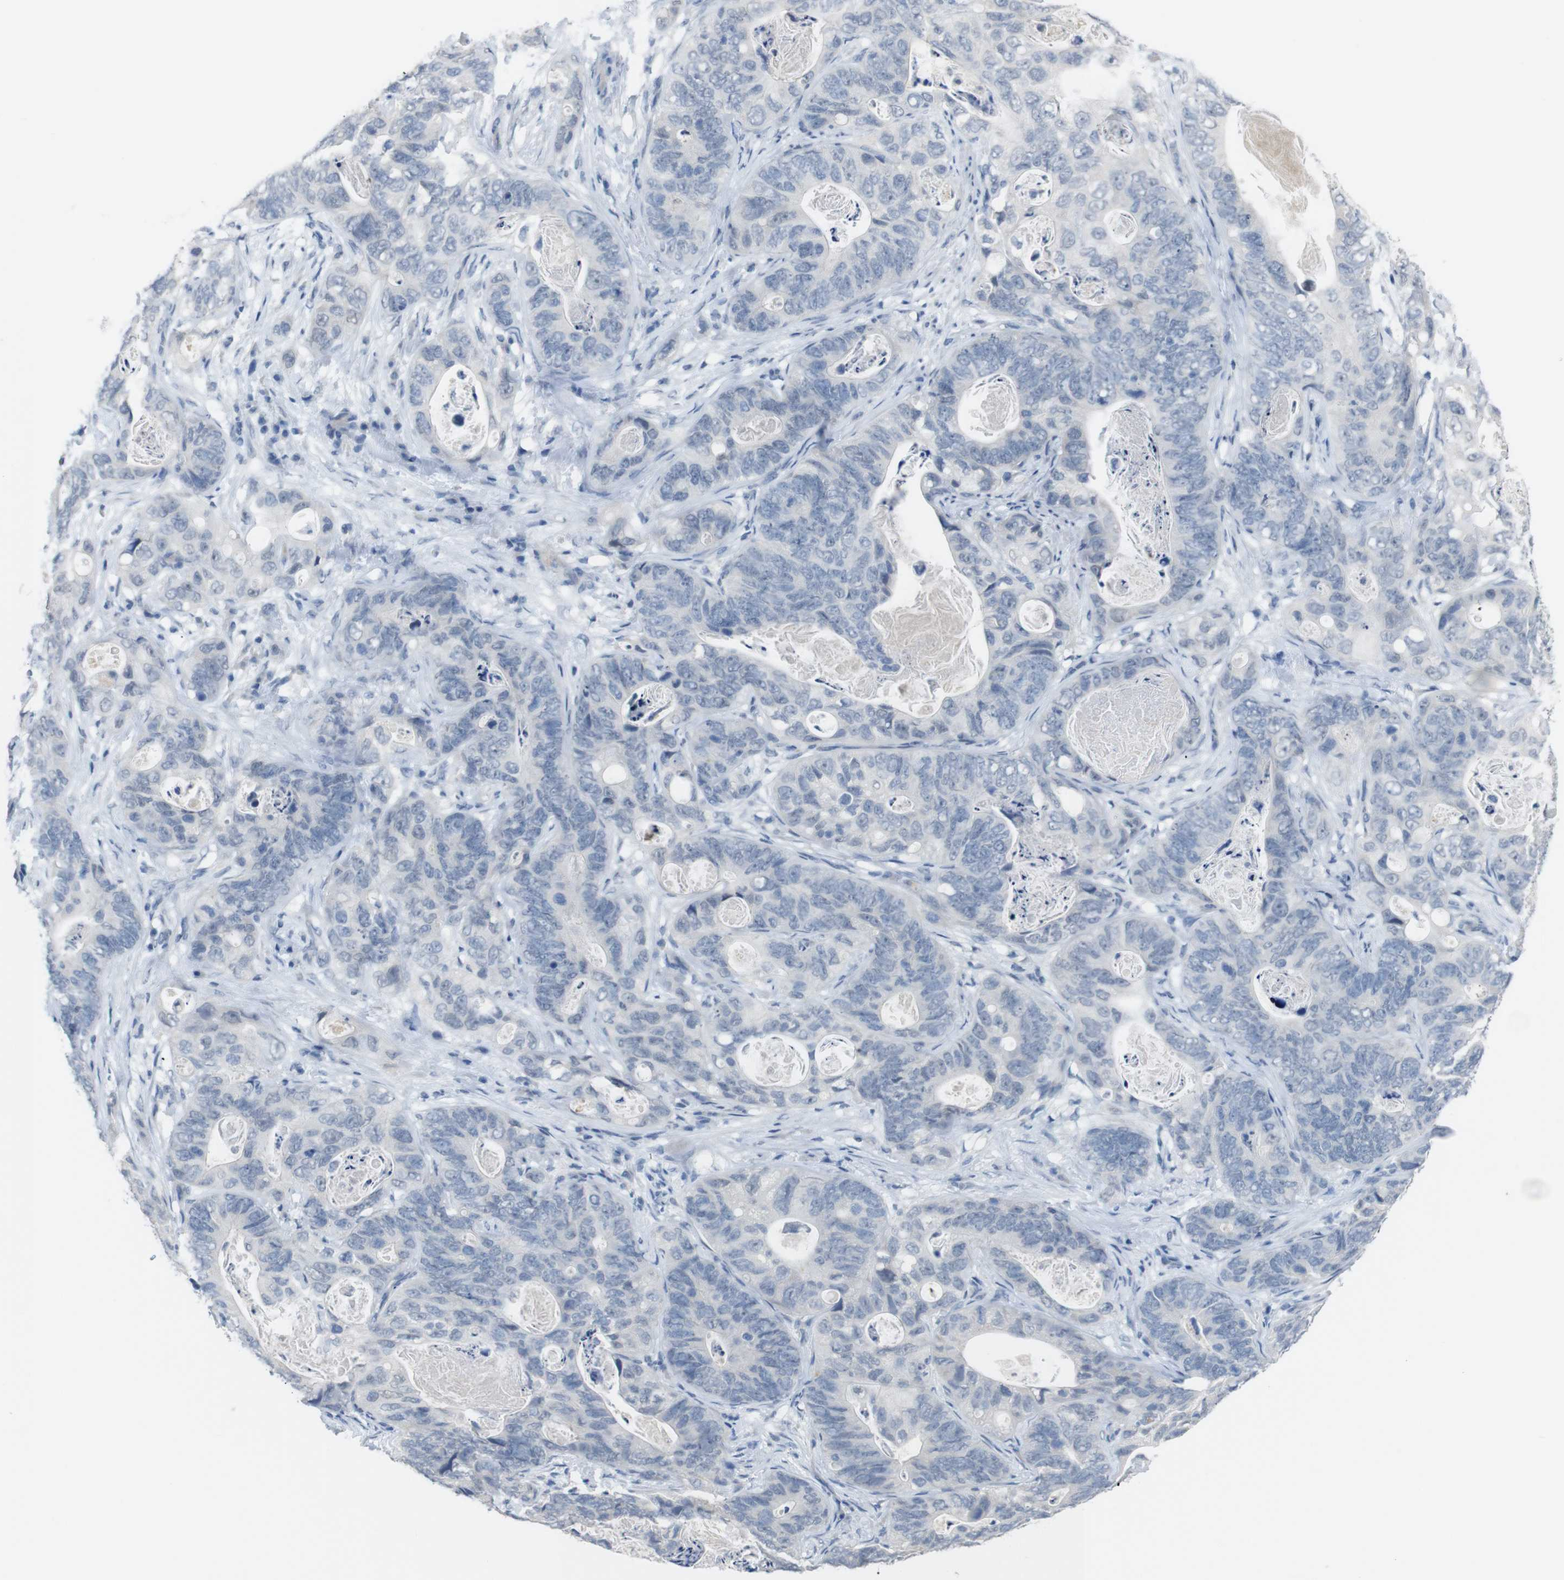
{"staining": {"intensity": "negative", "quantity": "none", "location": "none"}, "tissue": "stomach cancer", "cell_type": "Tumor cells", "image_type": "cancer", "snomed": [{"axis": "morphology", "description": "Adenocarcinoma, NOS"}, {"axis": "topography", "description": "Stomach"}], "caption": "IHC photomicrograph of human stomach adenocarcinoma stained for a protein (brown), which reveals no staining in tumor cells.", "gene": "CHRM5", "patient": {"sex": "female", "age": 89}}